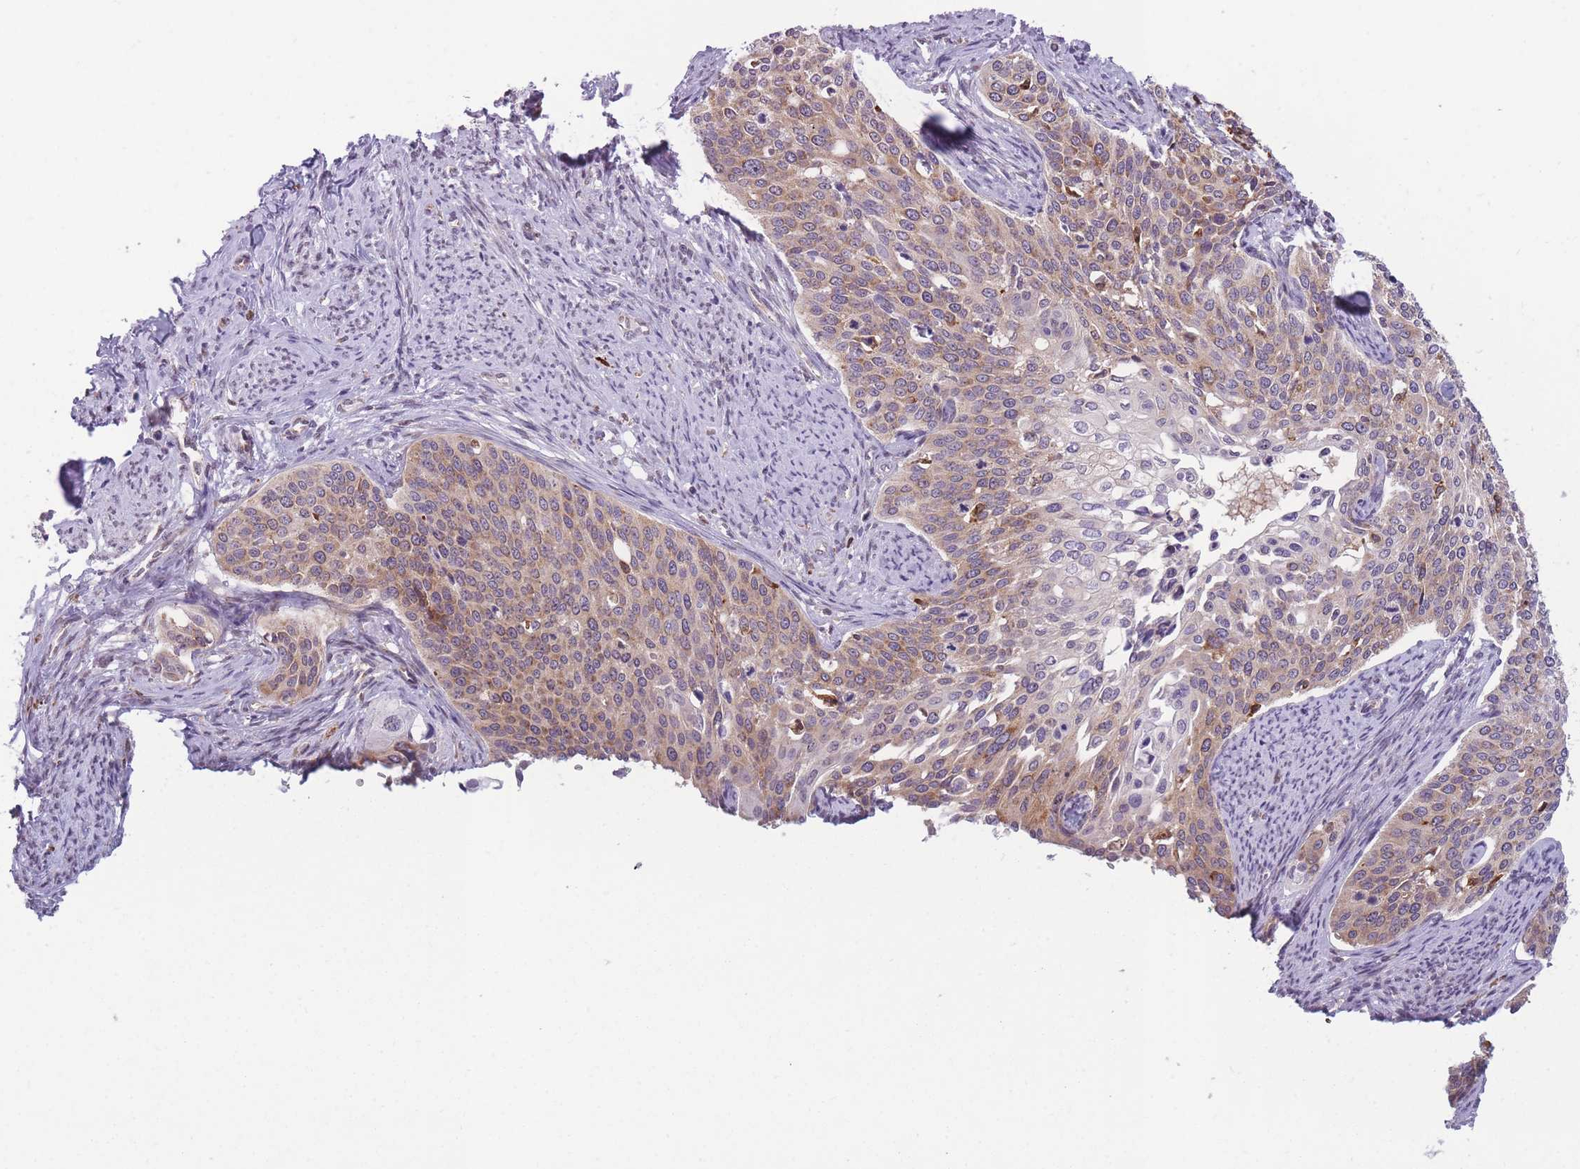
{"staining": {"intensity": "weak", "quantity": ">75%", "location": "cytoplasmic/membranous"}, "tissue": "cervical cancer", "cell_type": "Tumor cells", "image_type": "cancer", "snomed": [{"axis": "morphology", "description": "Squamous cell carcinoma, NOS"}, {"axis": "topography", "description": "Cervix"}], "caption": "Tumor cells demonstrate weak cytoplasmic/membranous staining in about >75% of cells in cervical squamous cell carcinoma.", "gene": "TMEM121", "patient": {"sex": "female", "age": 44}}